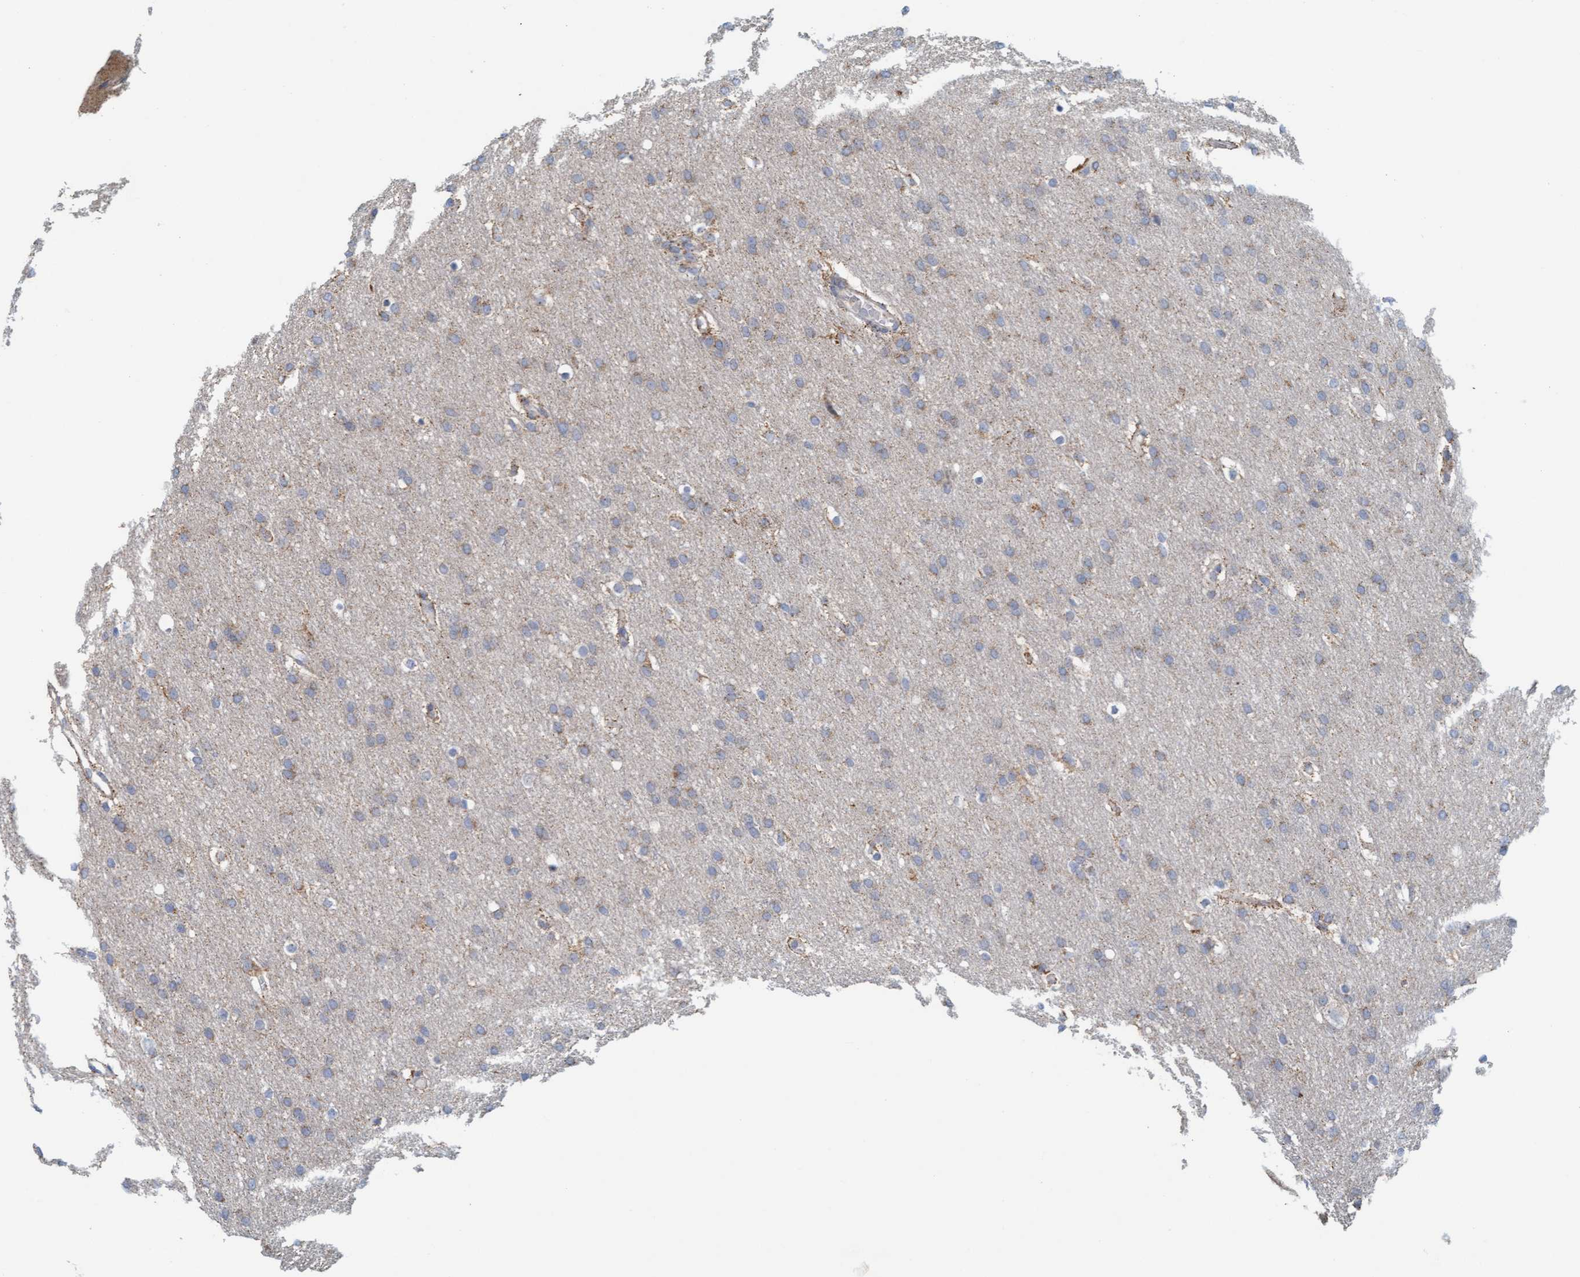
{"staining": {"intensity": "weak", "quantity": "<25%", "location": "cytoplasmic/membranous"}, "tissue": "glioma", "cell_type": "Tumor cells", "image_type": "cancer", "snomed": [{"axis": "morphology", "description": "Glioma, malignant, Low grade"}, {"axis": "topography", "description": "Brain"}], "caption": "This is an IHC histopathology image of human glioma. There is no positivity in tumor cells.", "gene": "B9D1", "patient": {"sex": "female", "age": 37}}